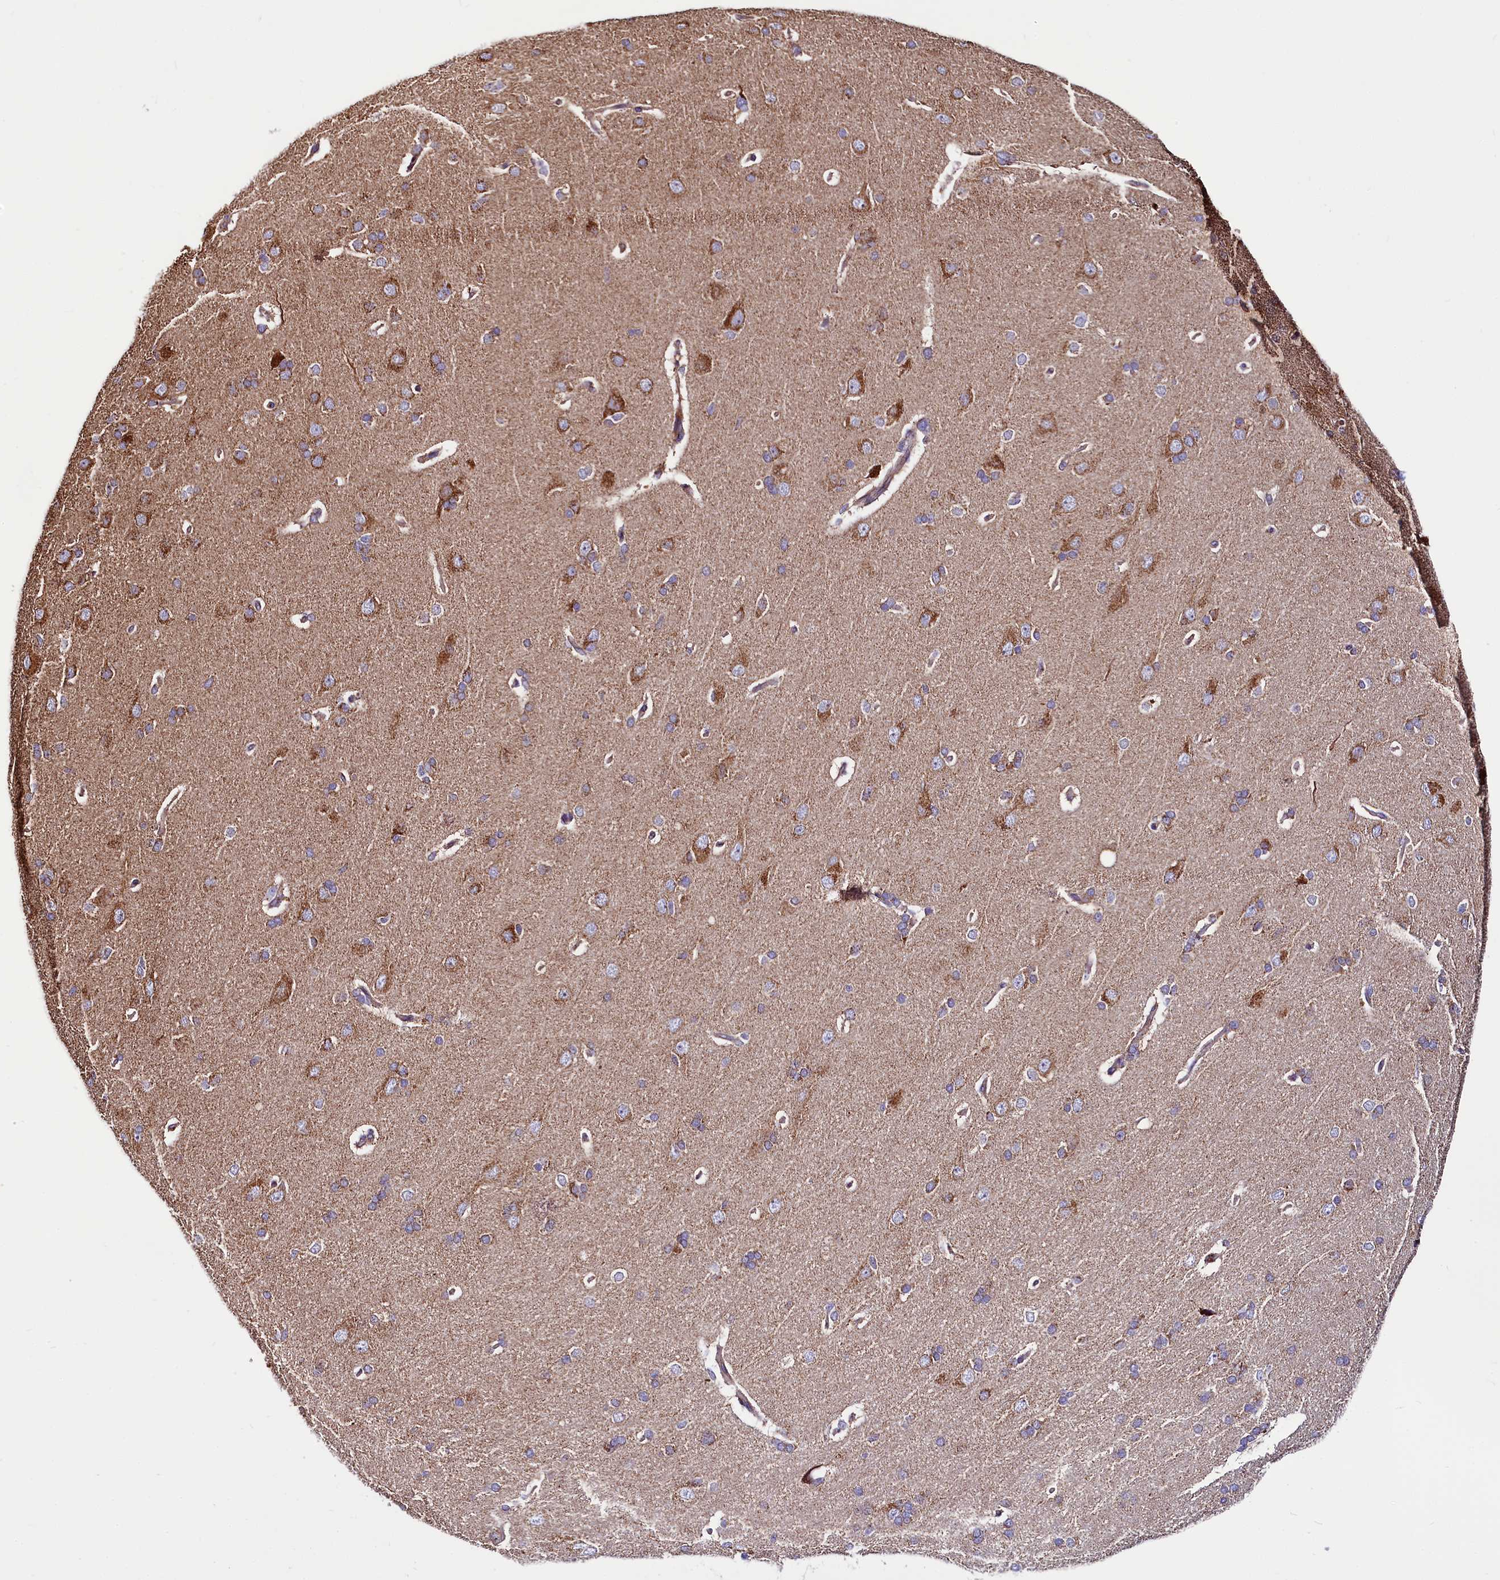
{"staining": {"intensity": "negative", "quantity": "none", "location": "none"}, "tissue": "cerebral cortex", "cell_type": "Endothelial cells", "image_type": "normal", "snomed": [{"axis": "morphology", "description": "Normal tissue, NOS"}, {"axis": "topography", "description": "Cerebral cortex"}], "caption": "High magnification brightfield microscopy of unremarkable cerebral cortex stained with DAB (3,3'-diaminobenzidine) (brown) and counterstained with hematoxylin (blue): endothelial cells show no significant positivity.", "gene": "NUDT15", "patient": {"sex": "male", "age": 62}}